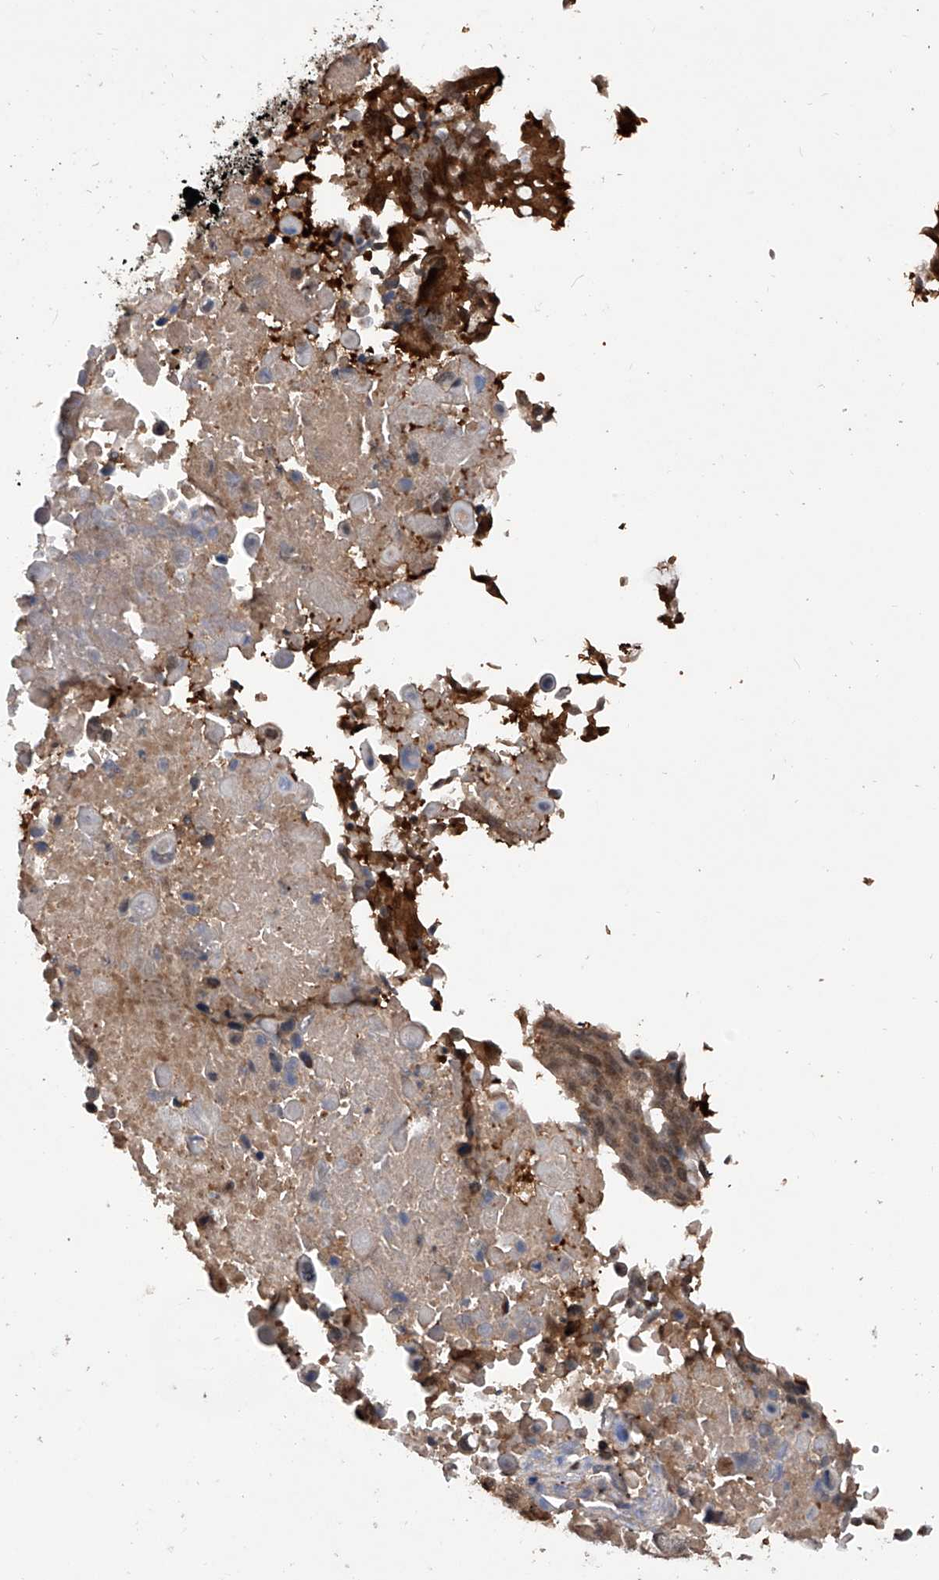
{"staining": {"intensity": "moderate", "quantity": ">75%", "location": "nuclear"}, "tissue": "lung cancer", "cell_type": "Tumor cells", "image_type": "cancer", "snomed": [{"axis": "morphology", "description": "Squamous cell carcinoma, NOS"}, {"axis": "topography", "description": "Lung"}], "caption": "Immunohistochemistry (IHC) (DAB (3,3'-diaminobenzidine)) staining of squamous cell carcinoma (lung) reveals moderate nuclear protein expression in about >75% of tumor cells.", "gene": "LYSMD4", "patient": {"sex": "male", "age": 66}}